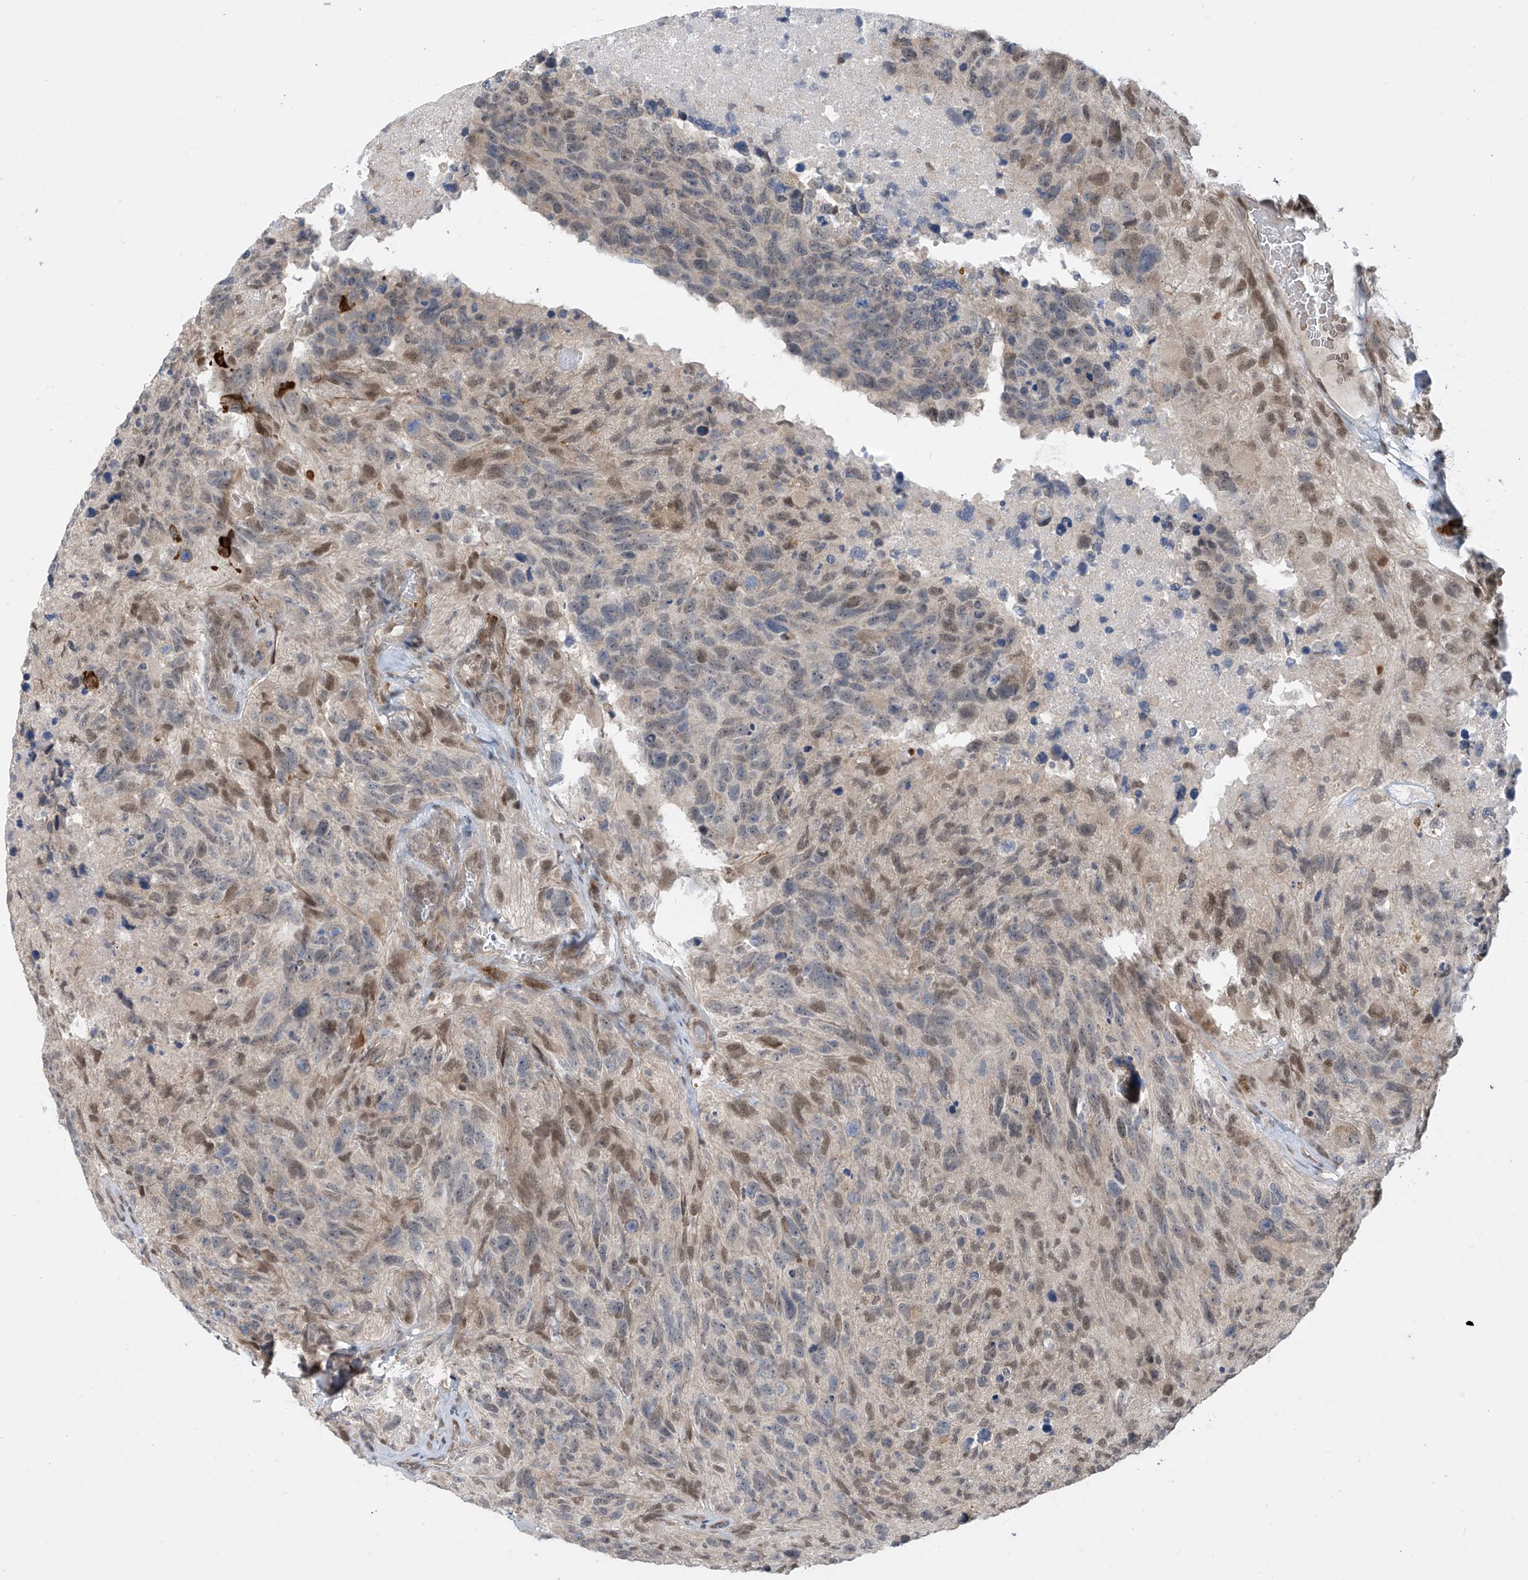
{"staining": {"intensity": "moderate", "quantity": "<25%", "location": "nuclear"}, "tissue": "glioma", "cell_type": "Tumor cells", "image_type": "cancer", "snomed": [{"axis": "morphology", "description": "Glioma, malignant, High grade"}, {"axis": "topography", "description": "Brain"}], "caption": "High-grade glioma (malignant) stained for a protein displays moderate nuclear positivity in tumor cells. (DAB IHC, brown staining for protein, blue staining for nuclei).", "gene": "LAGE3", "patient": {"sex": "male", "age": 69}}